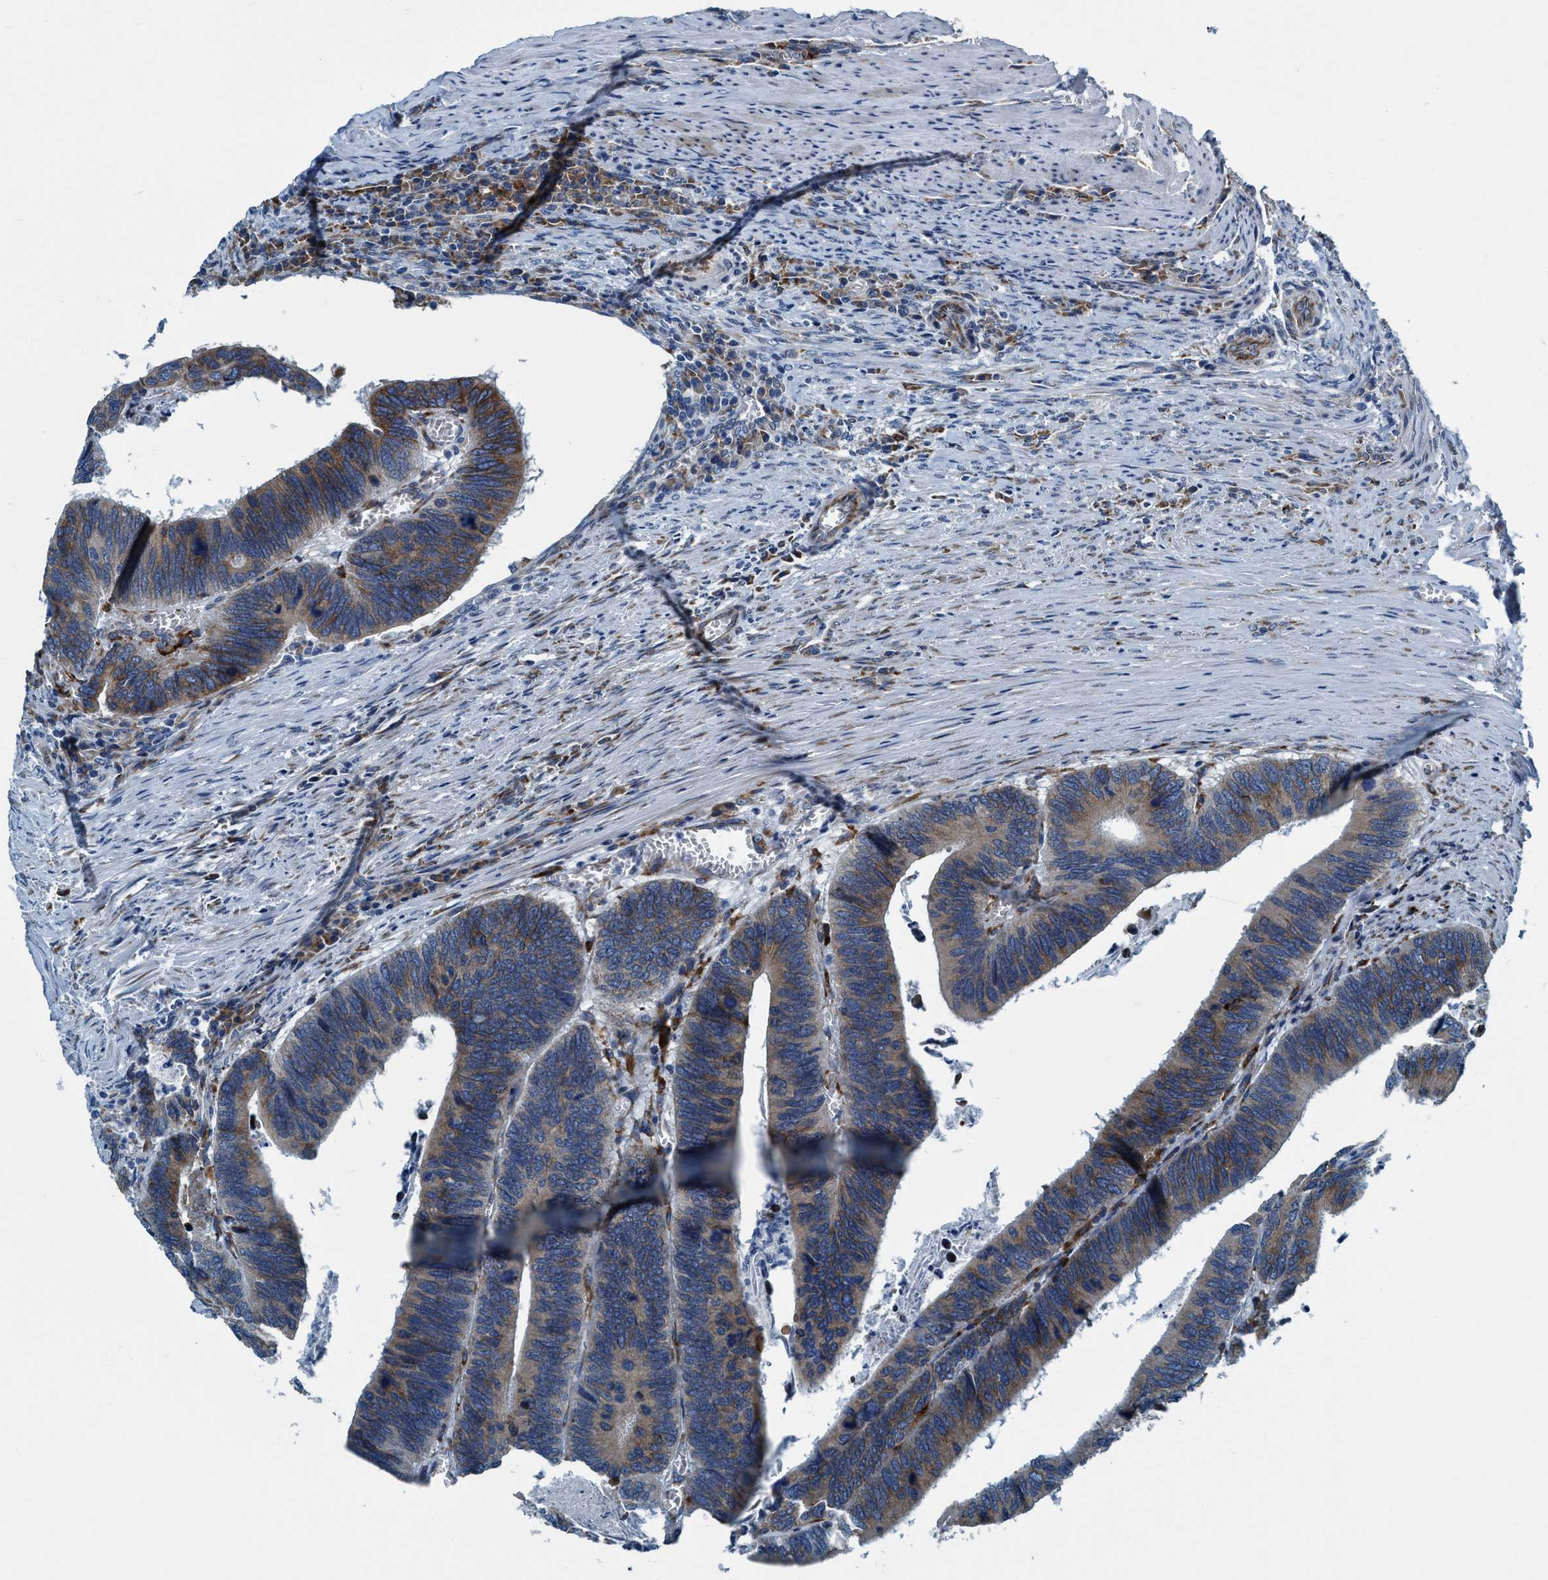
{"staining": {"intensity": "moderate", "quantity": "25%-75%", "location": "cytoplasmic/membranous"}, "tissue": "colorectal cancer", "cell_type": "Tumor cells", "image_type": "cancer", "snomed": [{"axis": "morphology", "description": "Adenocarcinoma, NOS"}, {"axis": "topography", "description": "Colon"}], "caption": "This image displays colorectal cancer (adenocarcinoma) stained with IHC to label a protein in brown. The cytoplasmic/membranous of tumor cells show moderate positivity for the protein. Nuclei are counter-stained blue.", "gene": "ARMC9", "patient": {"sex": "male", "age": 72}}